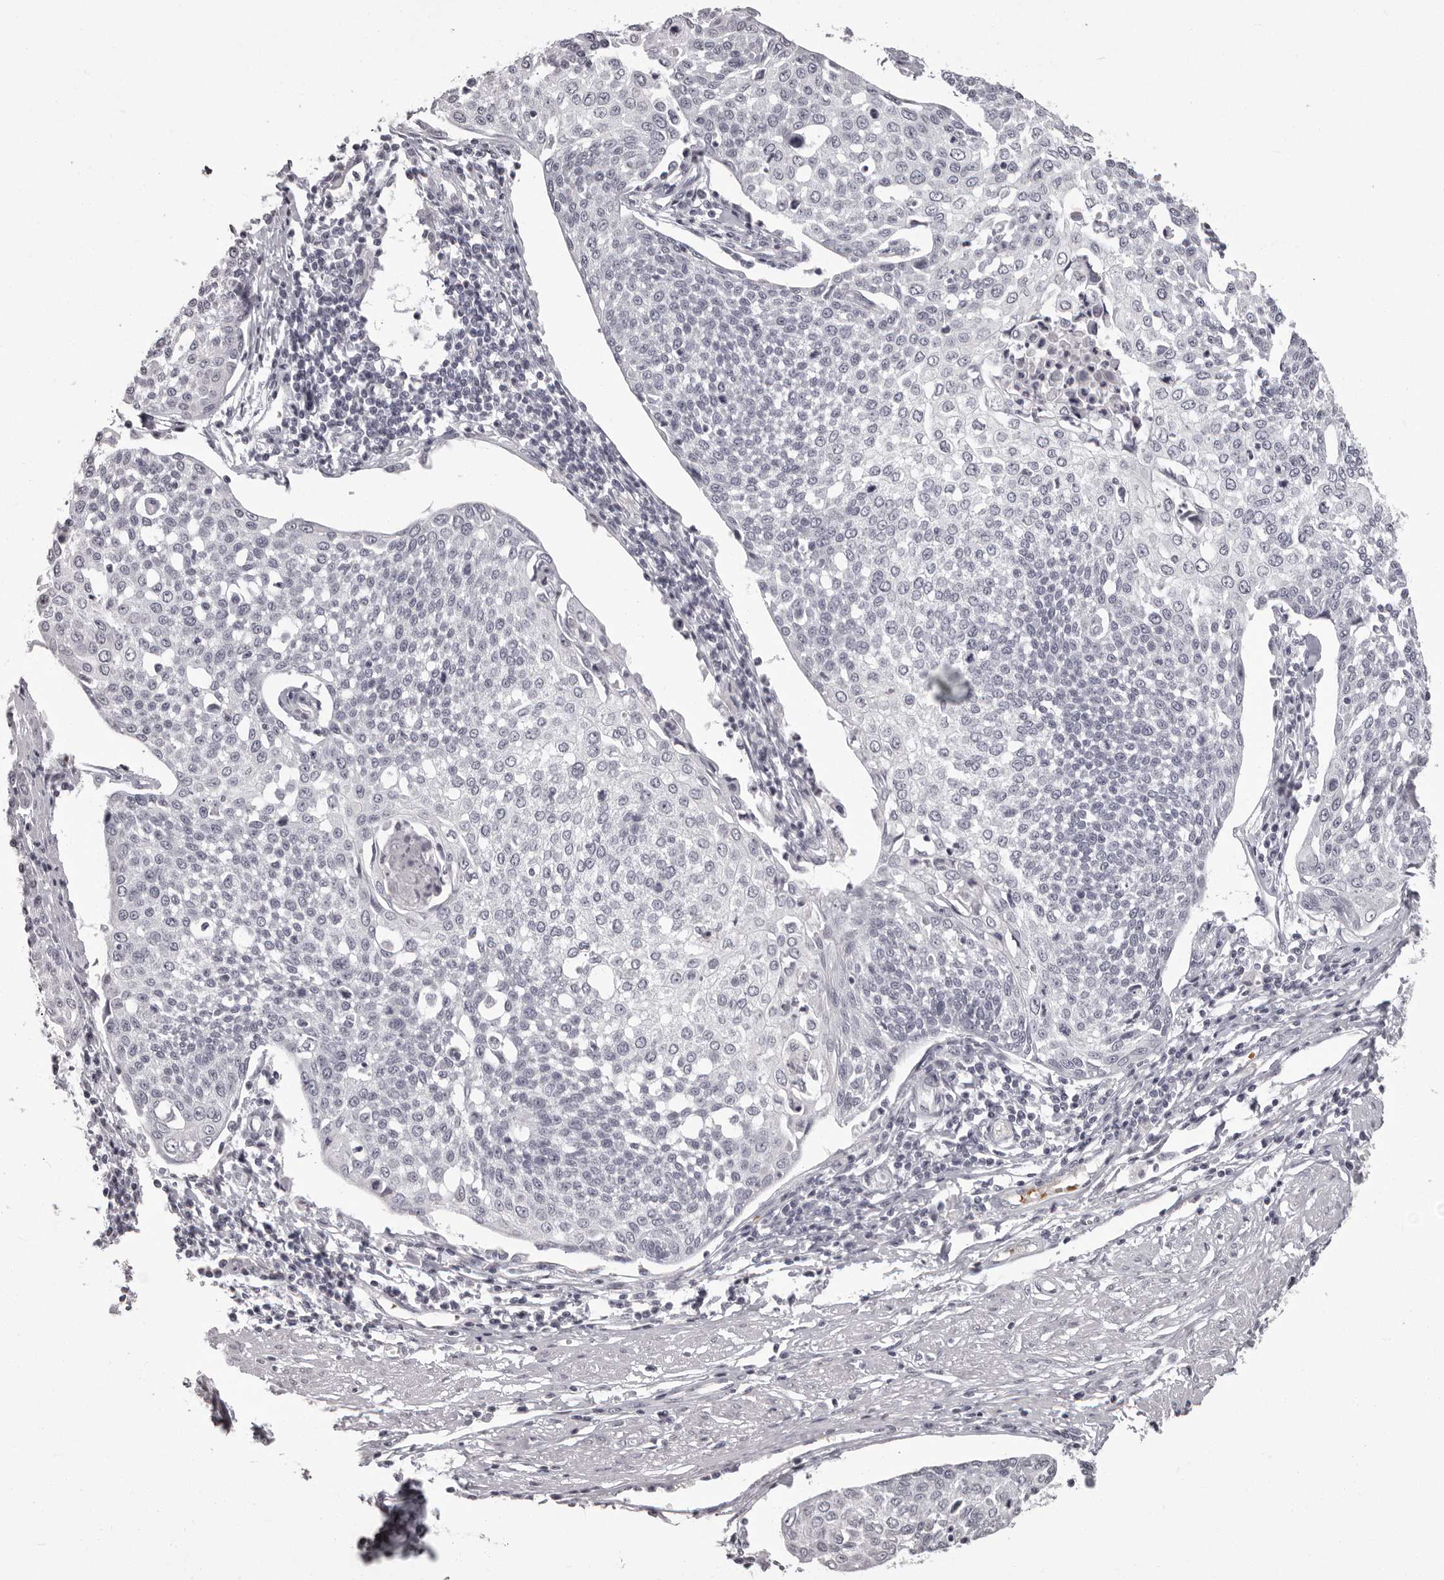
{"staining": {"intensity": "negative", "quantity": "none", "location": "none"}, "tissue": "cervical cancer", "cell_type": "Tumor cells", "image_type": "cancer", "snomed": [{"axis": "morphology", "description": "Squamous cell carcinoma, NOS"}, {"axis": "topography", "description": "Cervix"}], "caption": "DAB immunohistochemical staining of human cervical cancer (squamous cell carcinoma) displays no significant positivity in tumor cells.", "gene": "C8orf74", "patient": {"sex": "female", "age": 34}}